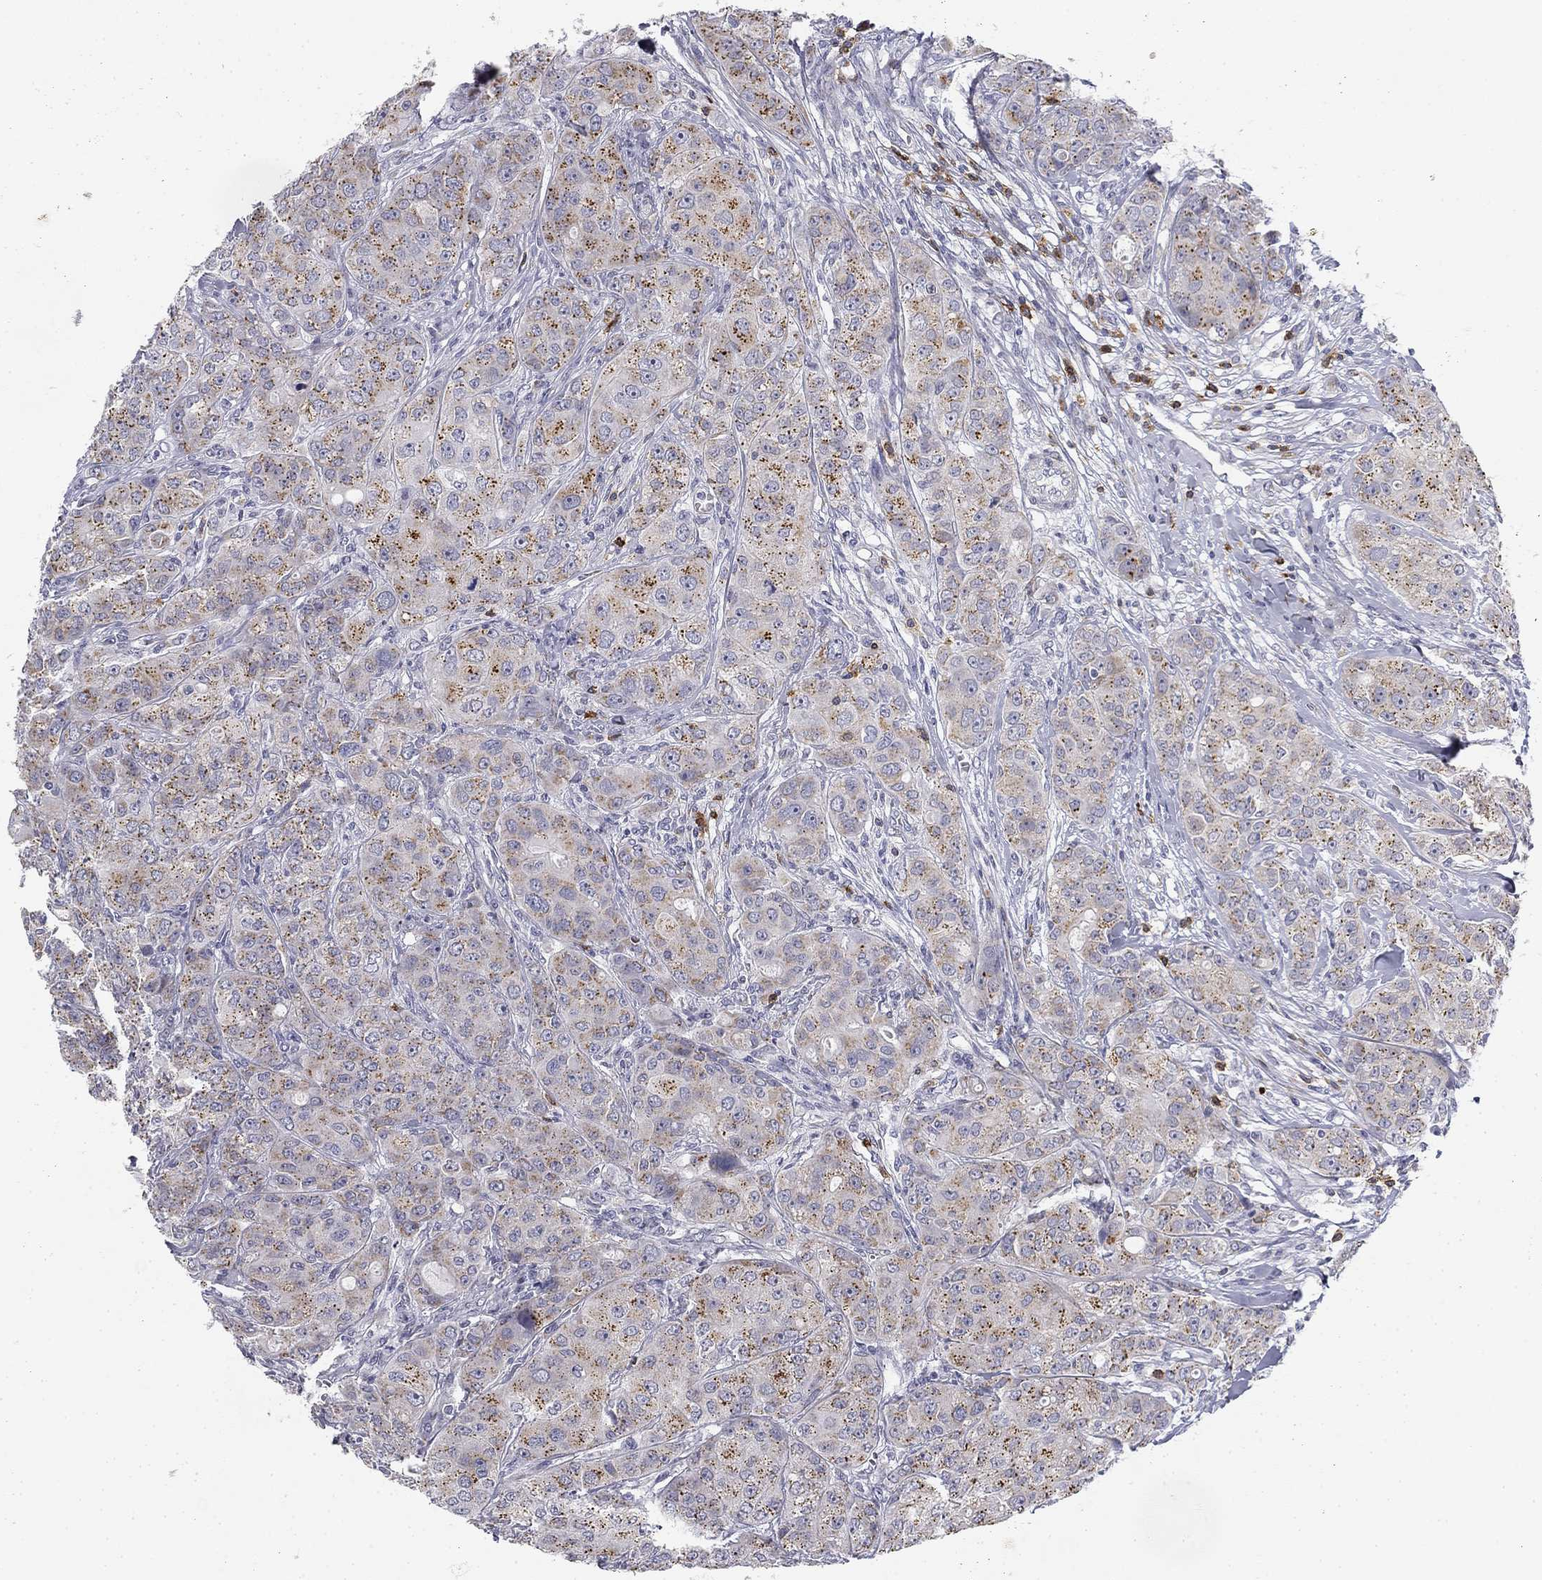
{"staining": {"intensity": "moderate", "quantity": "25%-75%", "location": "cytoplasmic/membranous"}, "tissue": "breast cancer", "cell_type": "Tumor cells", "image_type": "cancer", "snomed": [{"axis": "morphology", "description": "Duct carcinoma"}, {"axis": "topography", "description": "Breast"}], "caption": "Breast cancer stained for a protein (brown) shows moderate cytoplasmic/membranous positive expression in about 25%-75% of tumor cells.", "gene": "TRAT1", "patient": {"sex": "female", "age": 43}}